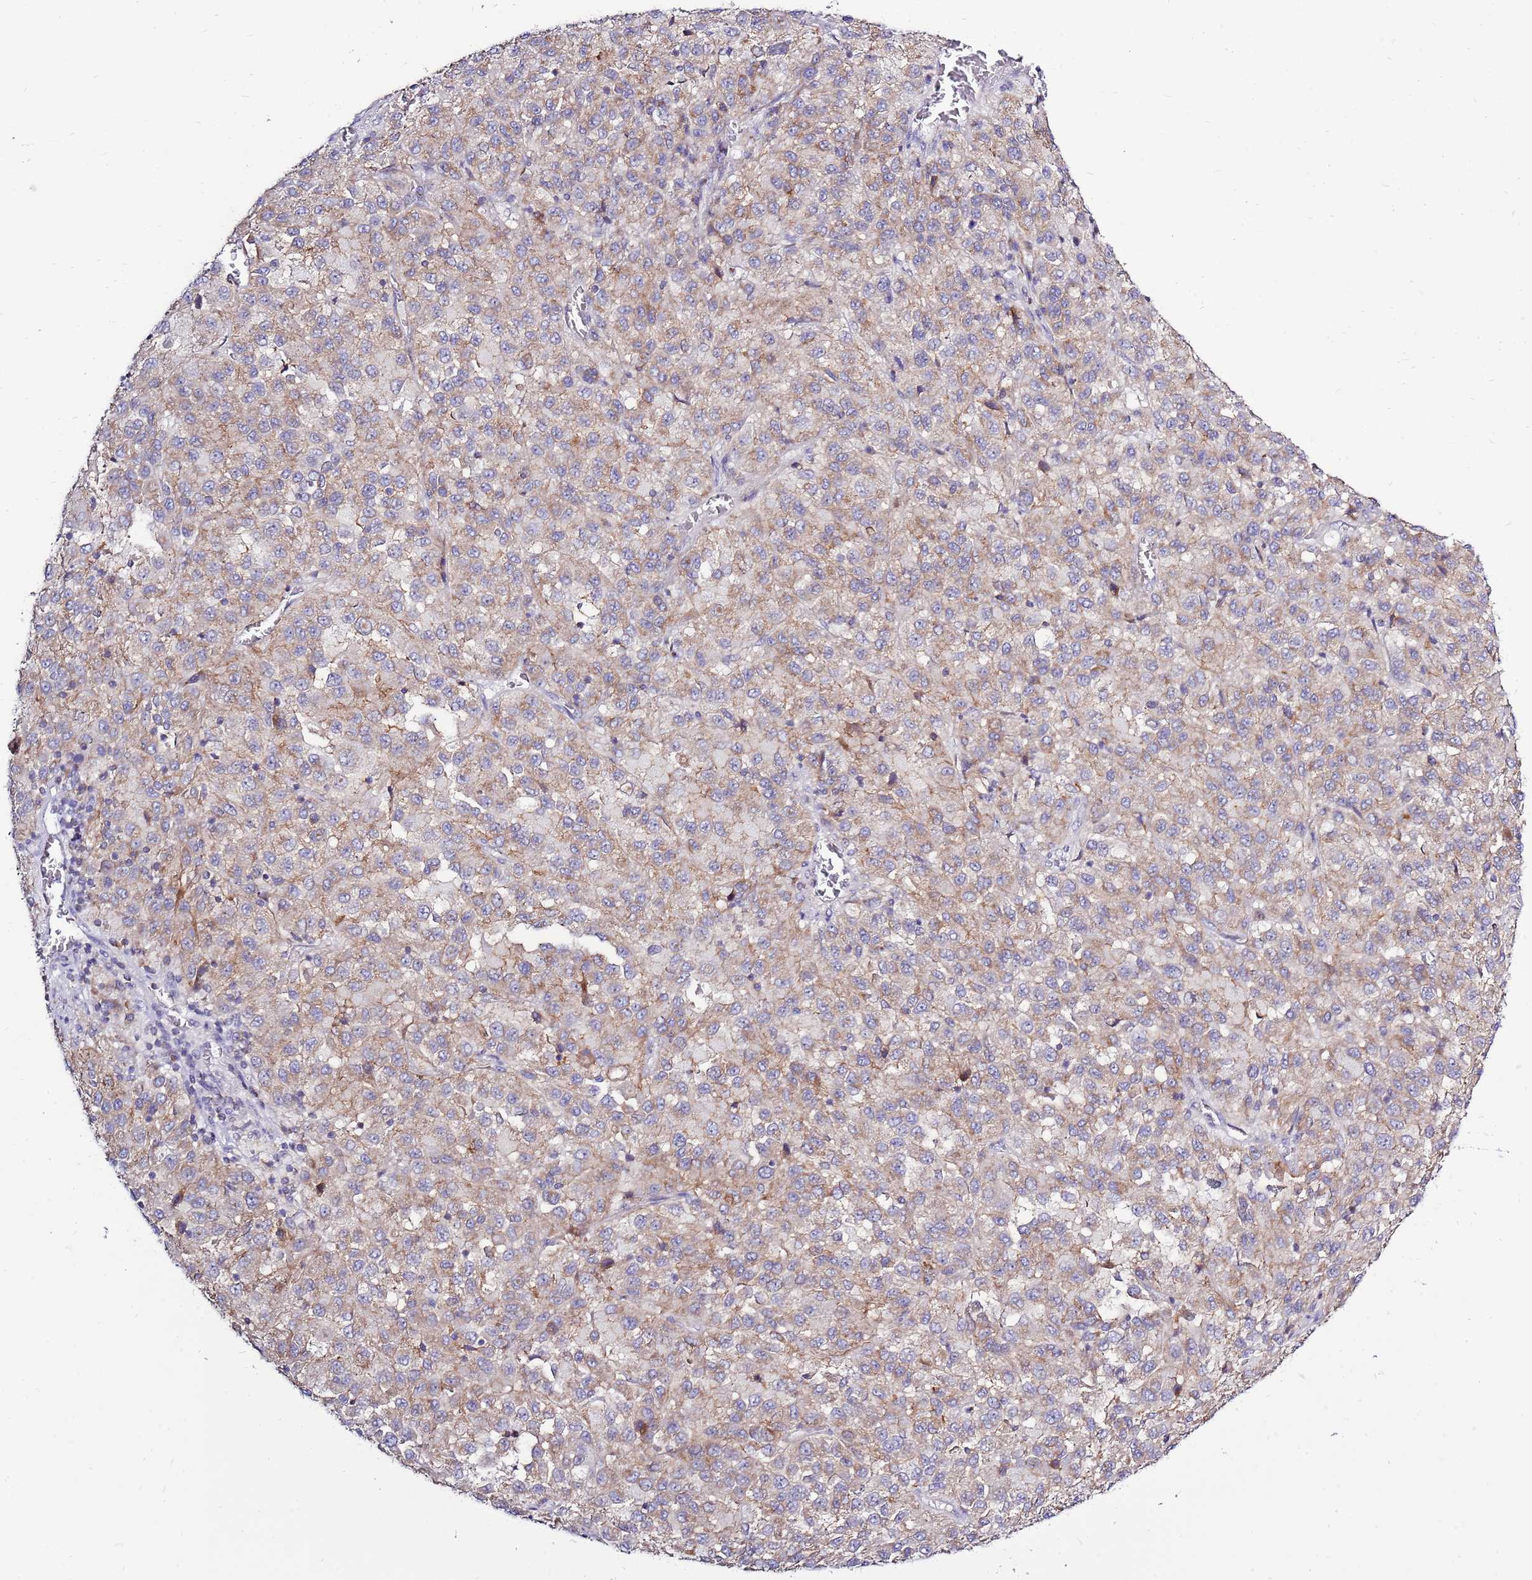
{"staining": {"intensity": "weak", "quantity": ">75%", "location": "cytoplasmic/membranous"}, "tissue": "melanoma", "cell_type": "Tumor cells", "image_type": "cancer", "snomed": [{"axis": "morphology", "description": "Malignant melanoma, Metastatic site"}, {"axis": "topography", "description": "Lung"}], "caption": "Malignant melanoma (metastatic site) stained with a protein marker reveals weak staining in tumor cells.", "gene": "IGF1R", "patient": {"sex": "male", "age": 64}}